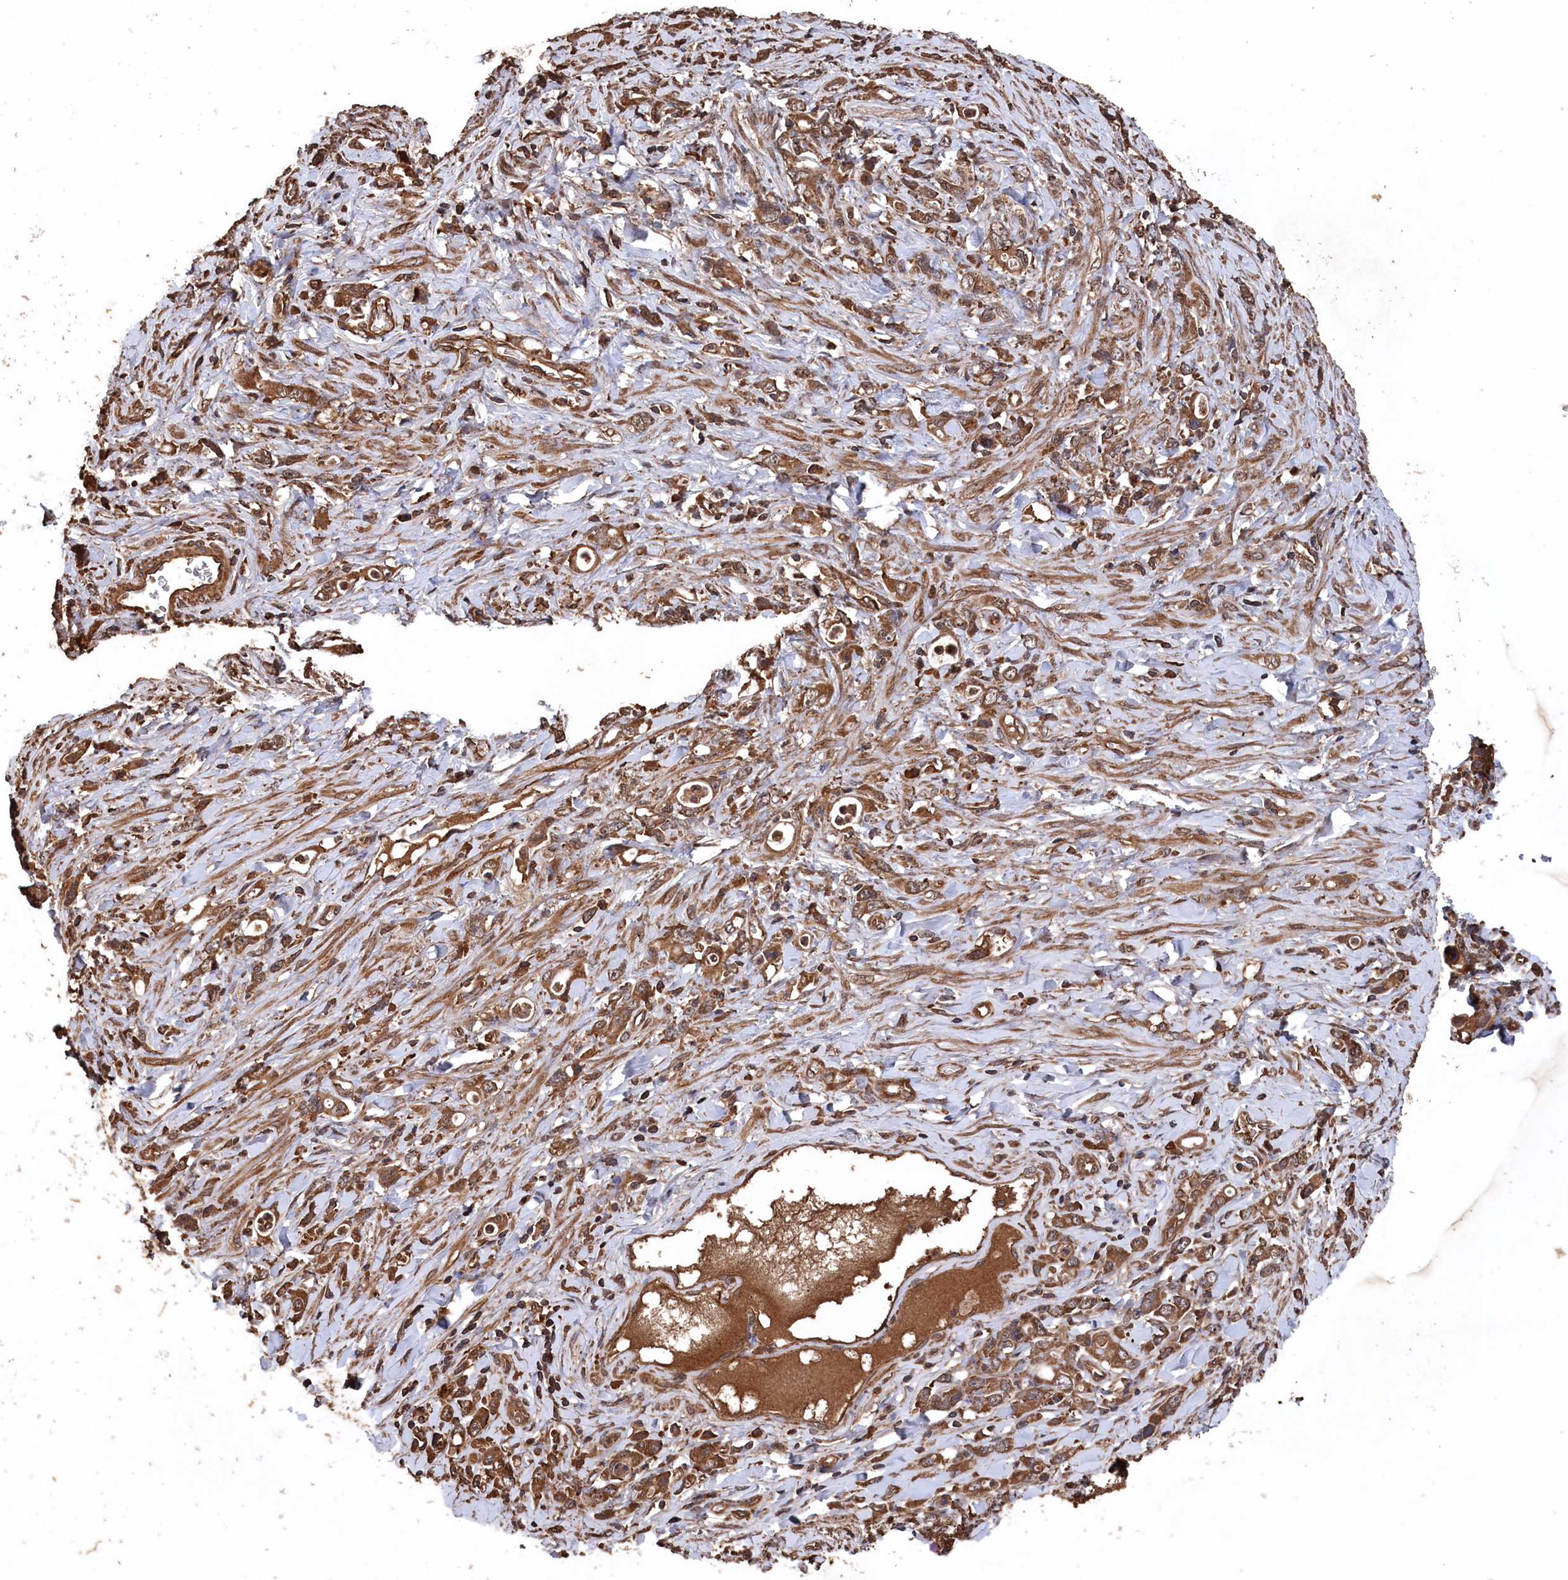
{"staining": {"intensity": "moderate", "quantity": ">75%", "location": "cytoplasmic/membranous"}, "tissue": "stomach cancer", "cell_type": "Tumor cells", "image_type": "cancer", "snomed": [{"axis": "morphology", "description": "Adenocarcinoma, NOS"}, {"axis": "topography", "description": "Stomach, lower"}], "caption": "A photomicrograph of human stomach adenocarcinoma stained for a protein reveals moderate cytoplasmic/membranous brown staining in tumor cells.", "gene": "SNX33", "patient": {"sex": "female", "age": 43}}